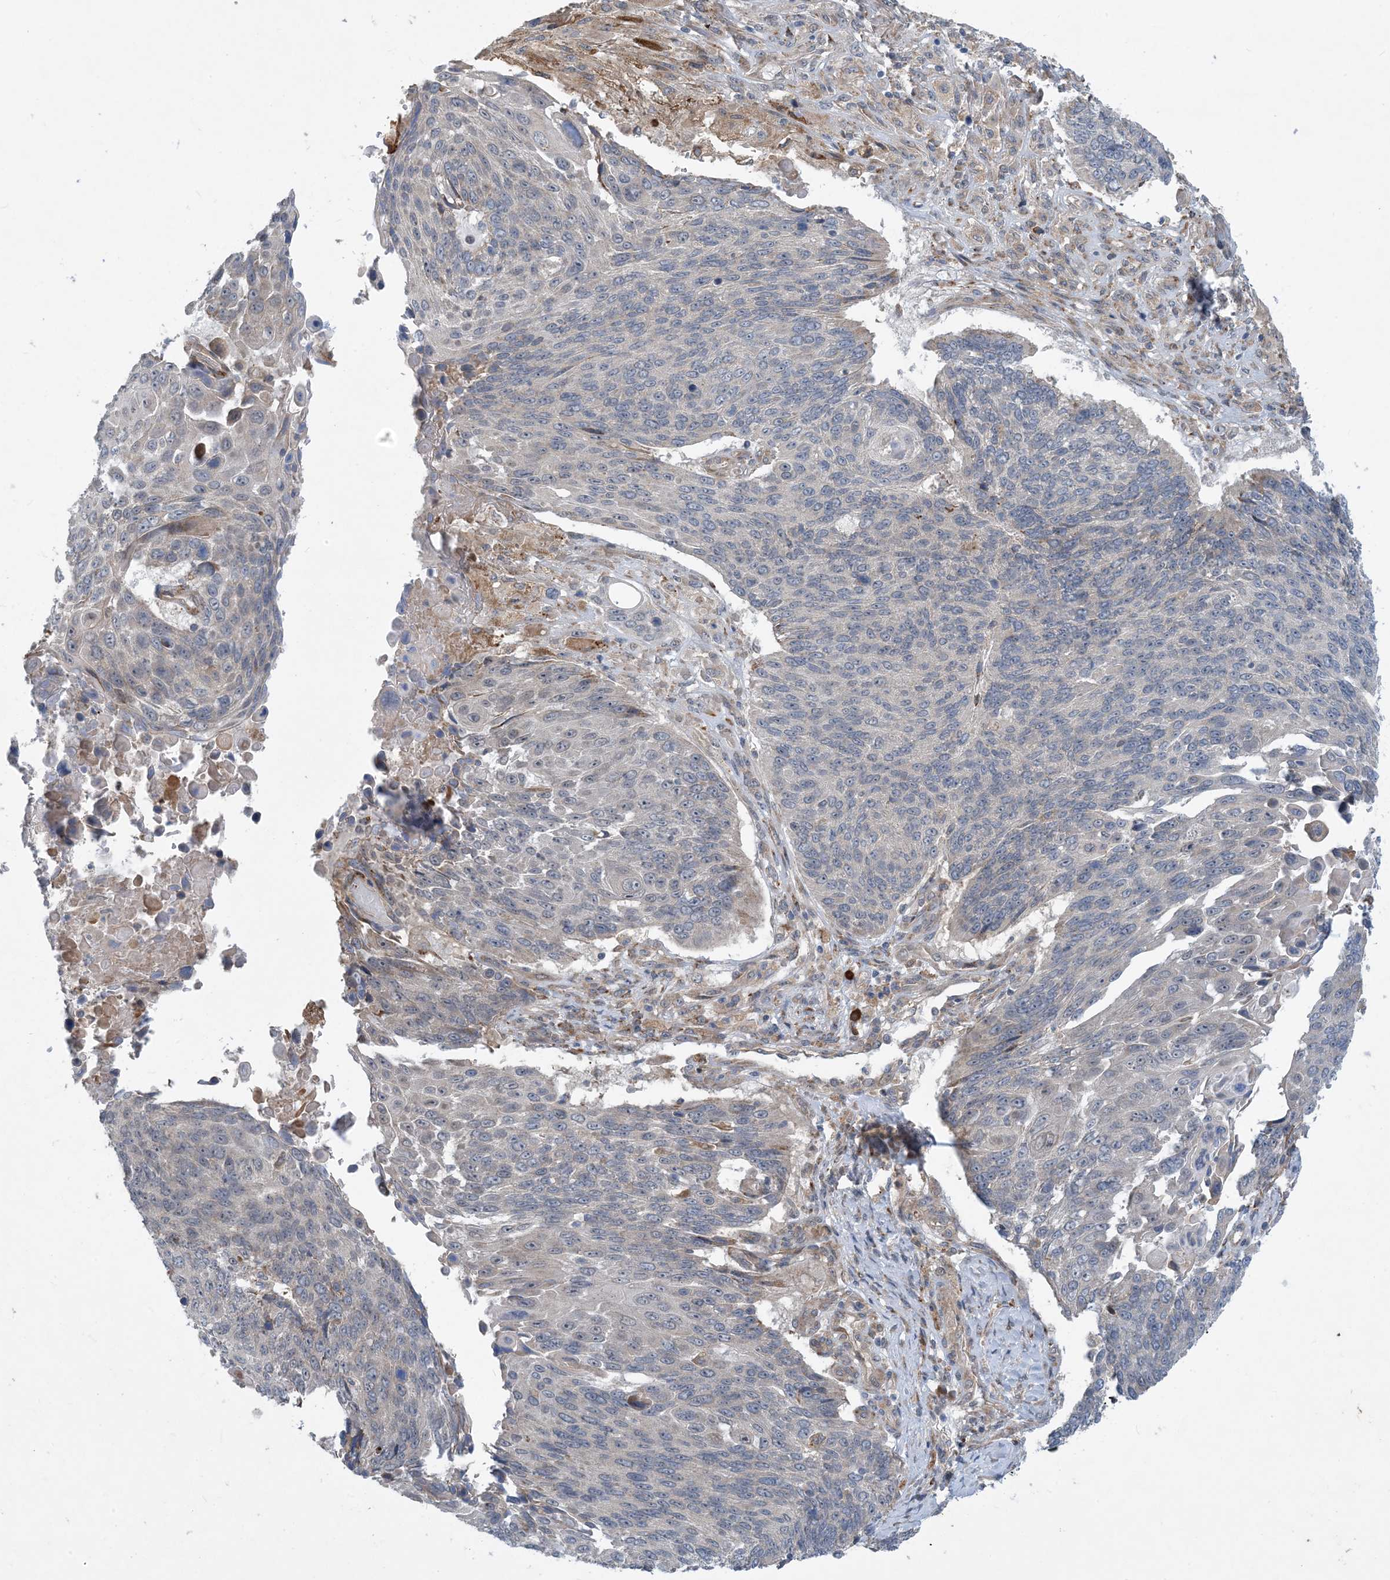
{"staining": {"intensity": "negative", "quantity": "none", "location": "none"}, "tissue": "lung cancer", "cell_type": "Tumor cells", "image_type": "cancer", "snomed": [{"axis": "morphology", "description": "Squamous cell carcinoma, NOS"}, {"axis": "topography", "description": "Lung"}], "caption": "A photomicrograph of human lung cancer is negative for staining in tumor cells.", "gene": "PHOSPHO2", "patient": {"sex": "male", "age": 66}}